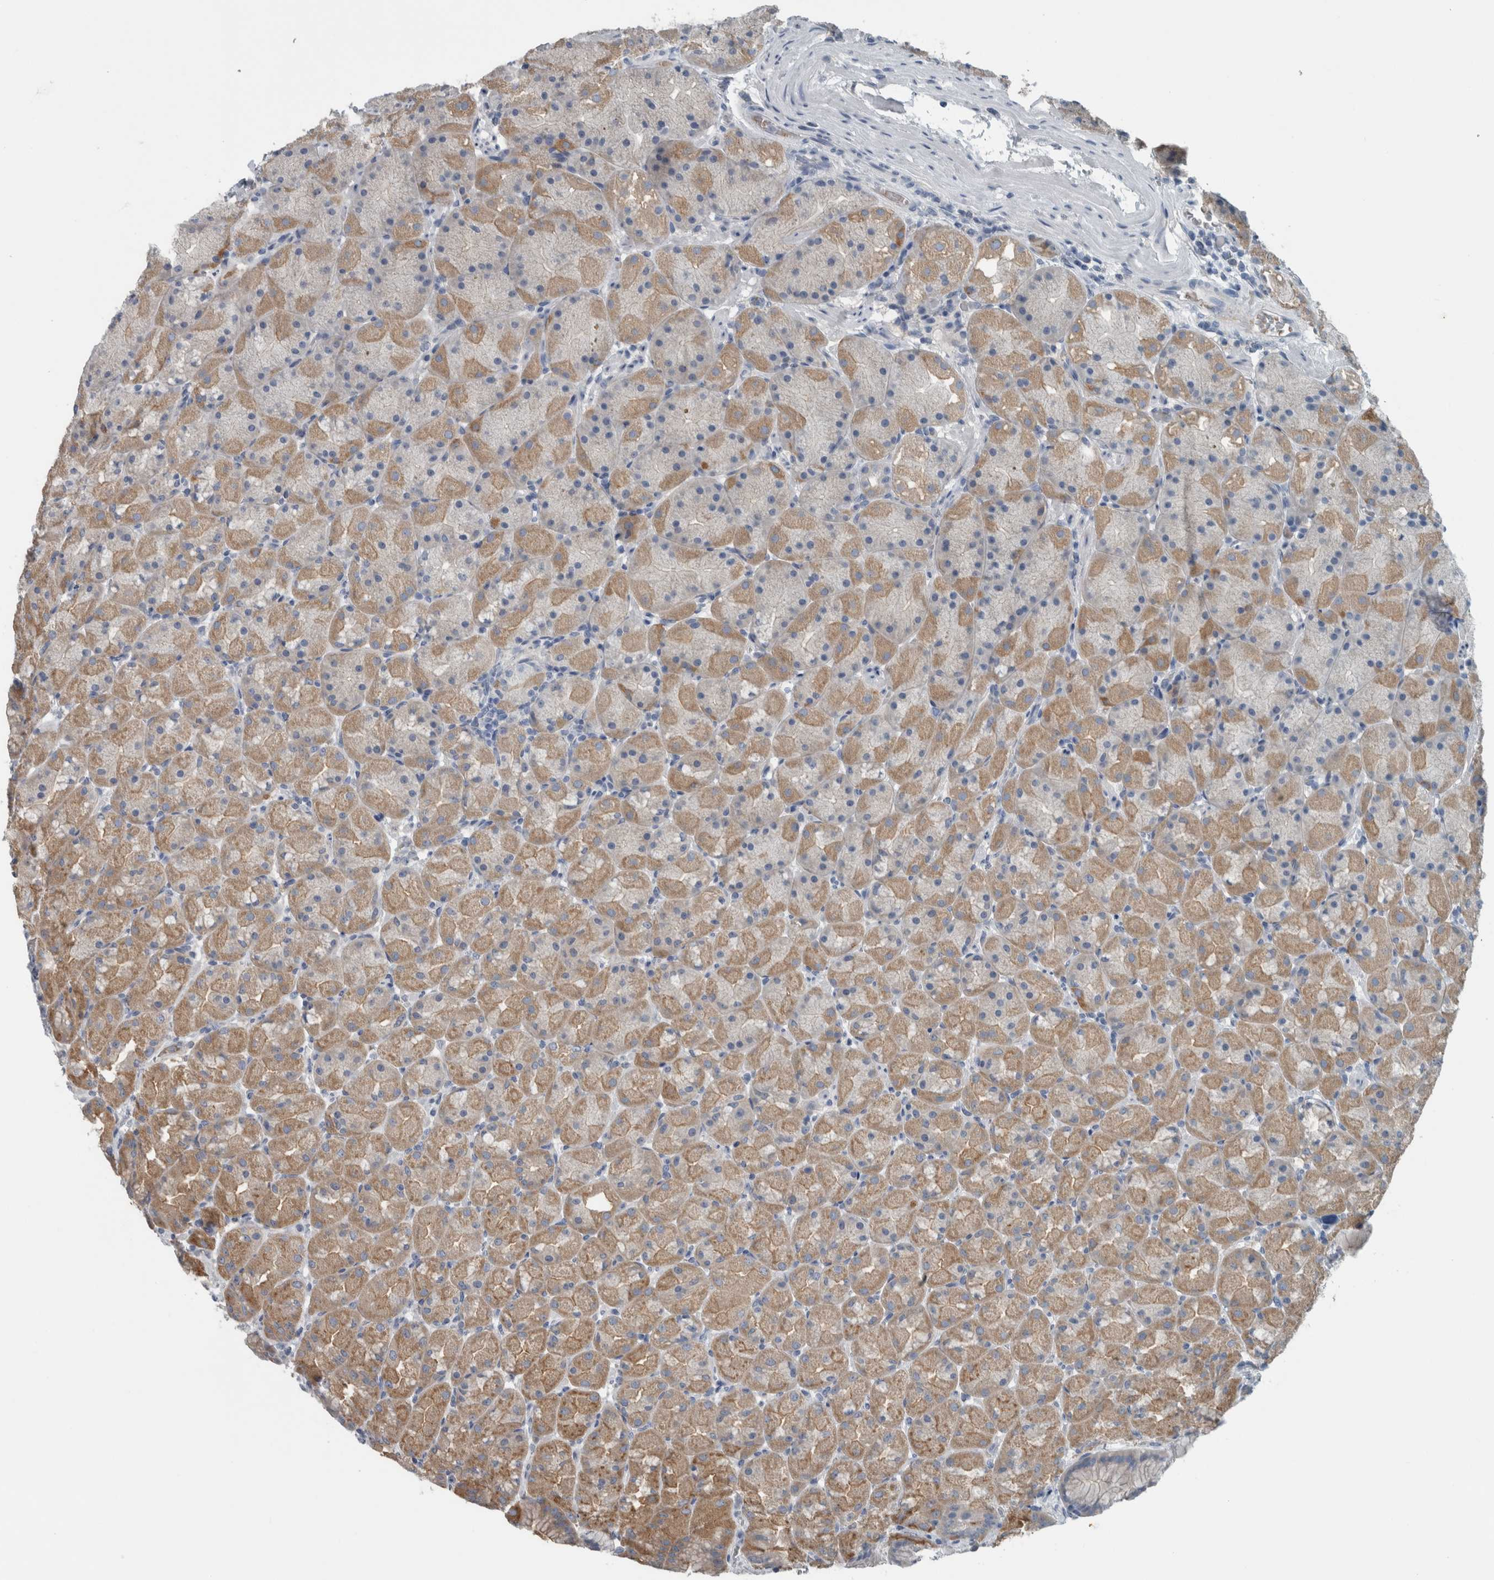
{"staining": {"intensity": "moderate", "quantity": "25%-75%", "location": "cytoplasmic/membranous"}, "tissue": "stomach", "cell_type": "Glandular cells", "image_type": "normal", "snomed": [{"axis": "morphology", "description": "Normal tissue, NOS"}, {"axis": "topography", "description": "Stomach, upper"}, {"axis": "topography", "description": "Stomach"}], "caption": "Immunohistochemical staining of unremarkable stomach demonstrates moderate cytoplasmic/membranous protein positivity in approximately 25%-75% of glandular cells.", "gene": "SH3GL2", "patient": {"sex": "male", "age": 48}}